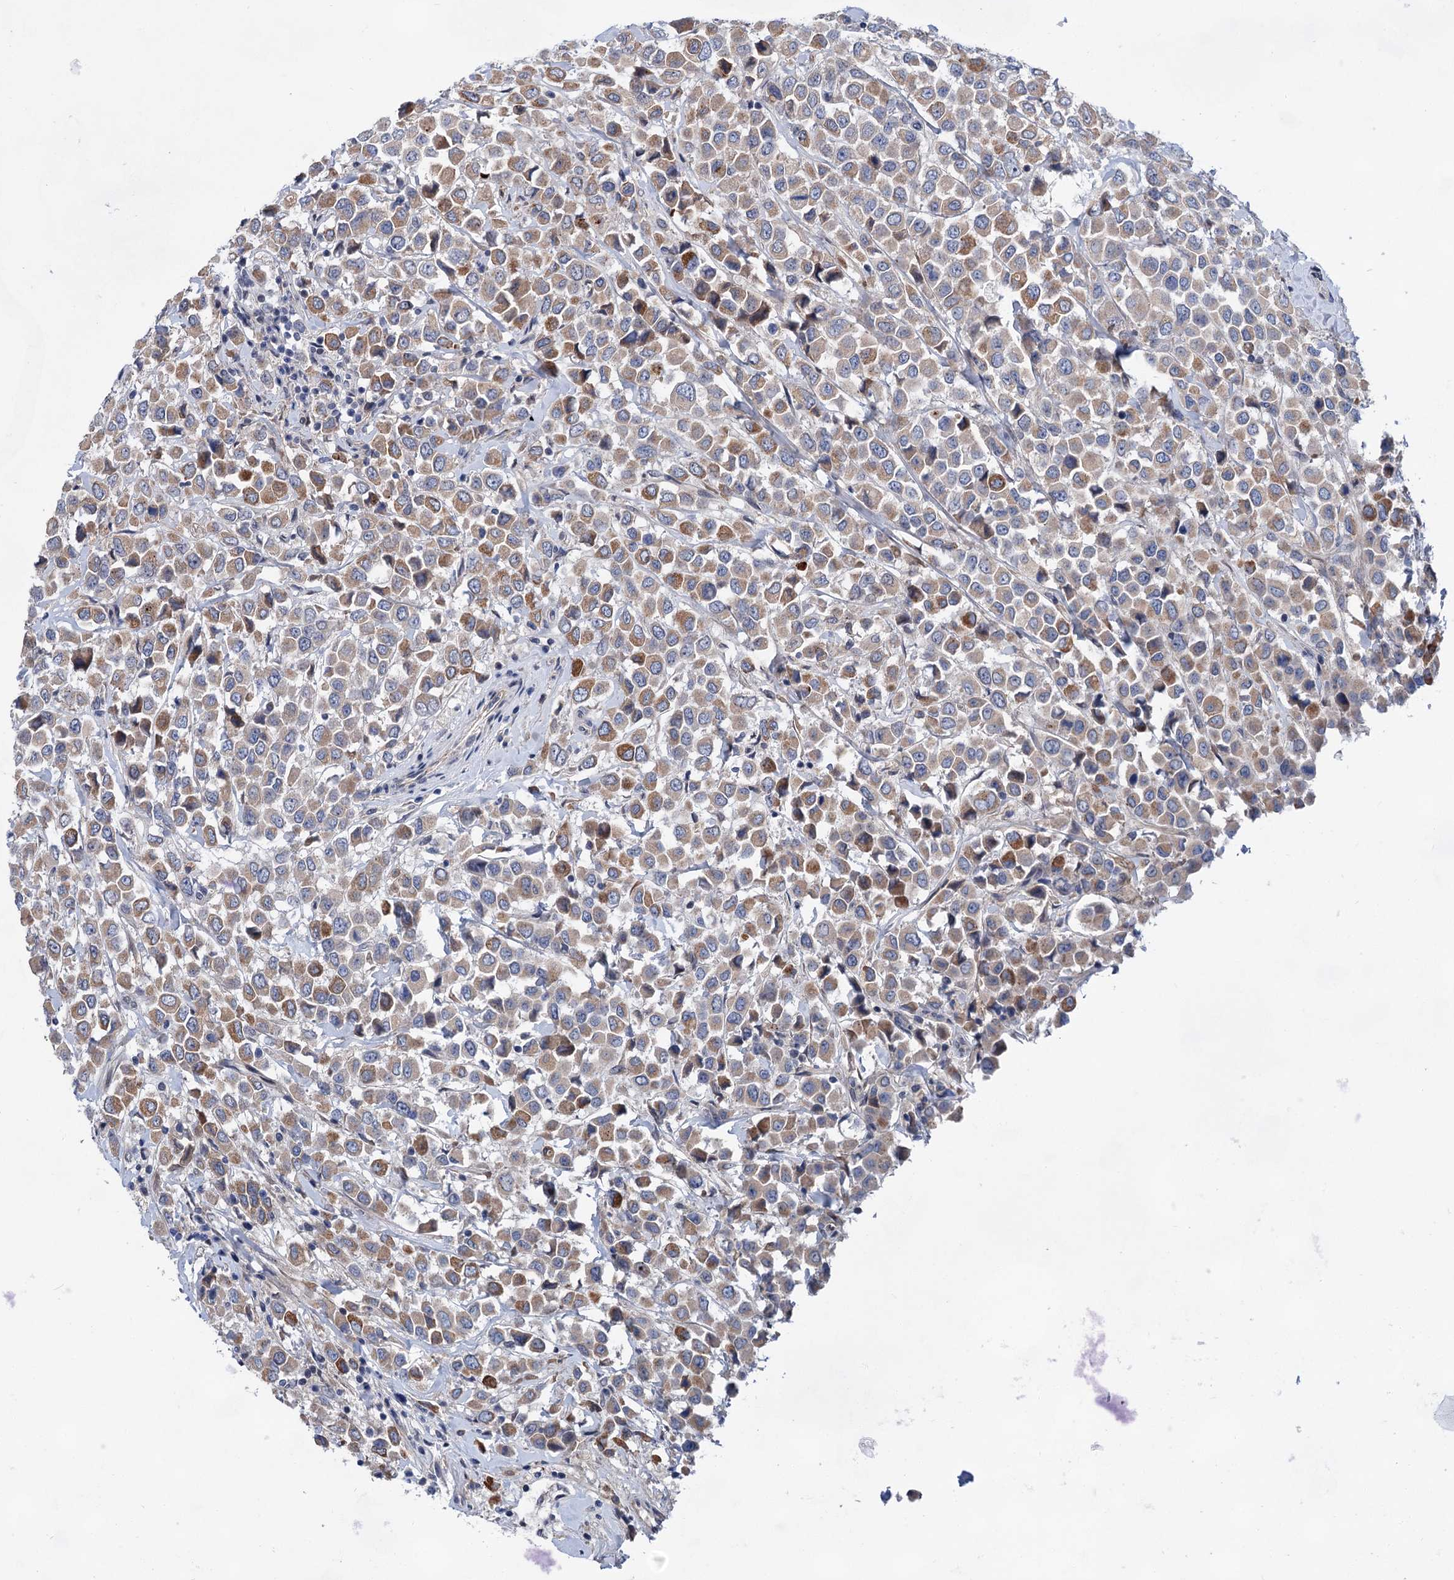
{"staining": {"intensity": "moderate", "quantity": "25%-75%", "location": "cytoplasmic/membranous"}, "tissue": "breast cancer", "cell_type": "Tumor cells", "image_type": "cancer", "snomed": [{"axis": "morphology", "description": "Duct carcinoma"}, {"axis": "topography", "description": "Breast"}], "caption": "Breast intraductal carcinoma stained with a protein marker exhibits moderate staining in tumor cells.", "gene": "MORN3", "patient": {"sex": "female", "age": 61}}